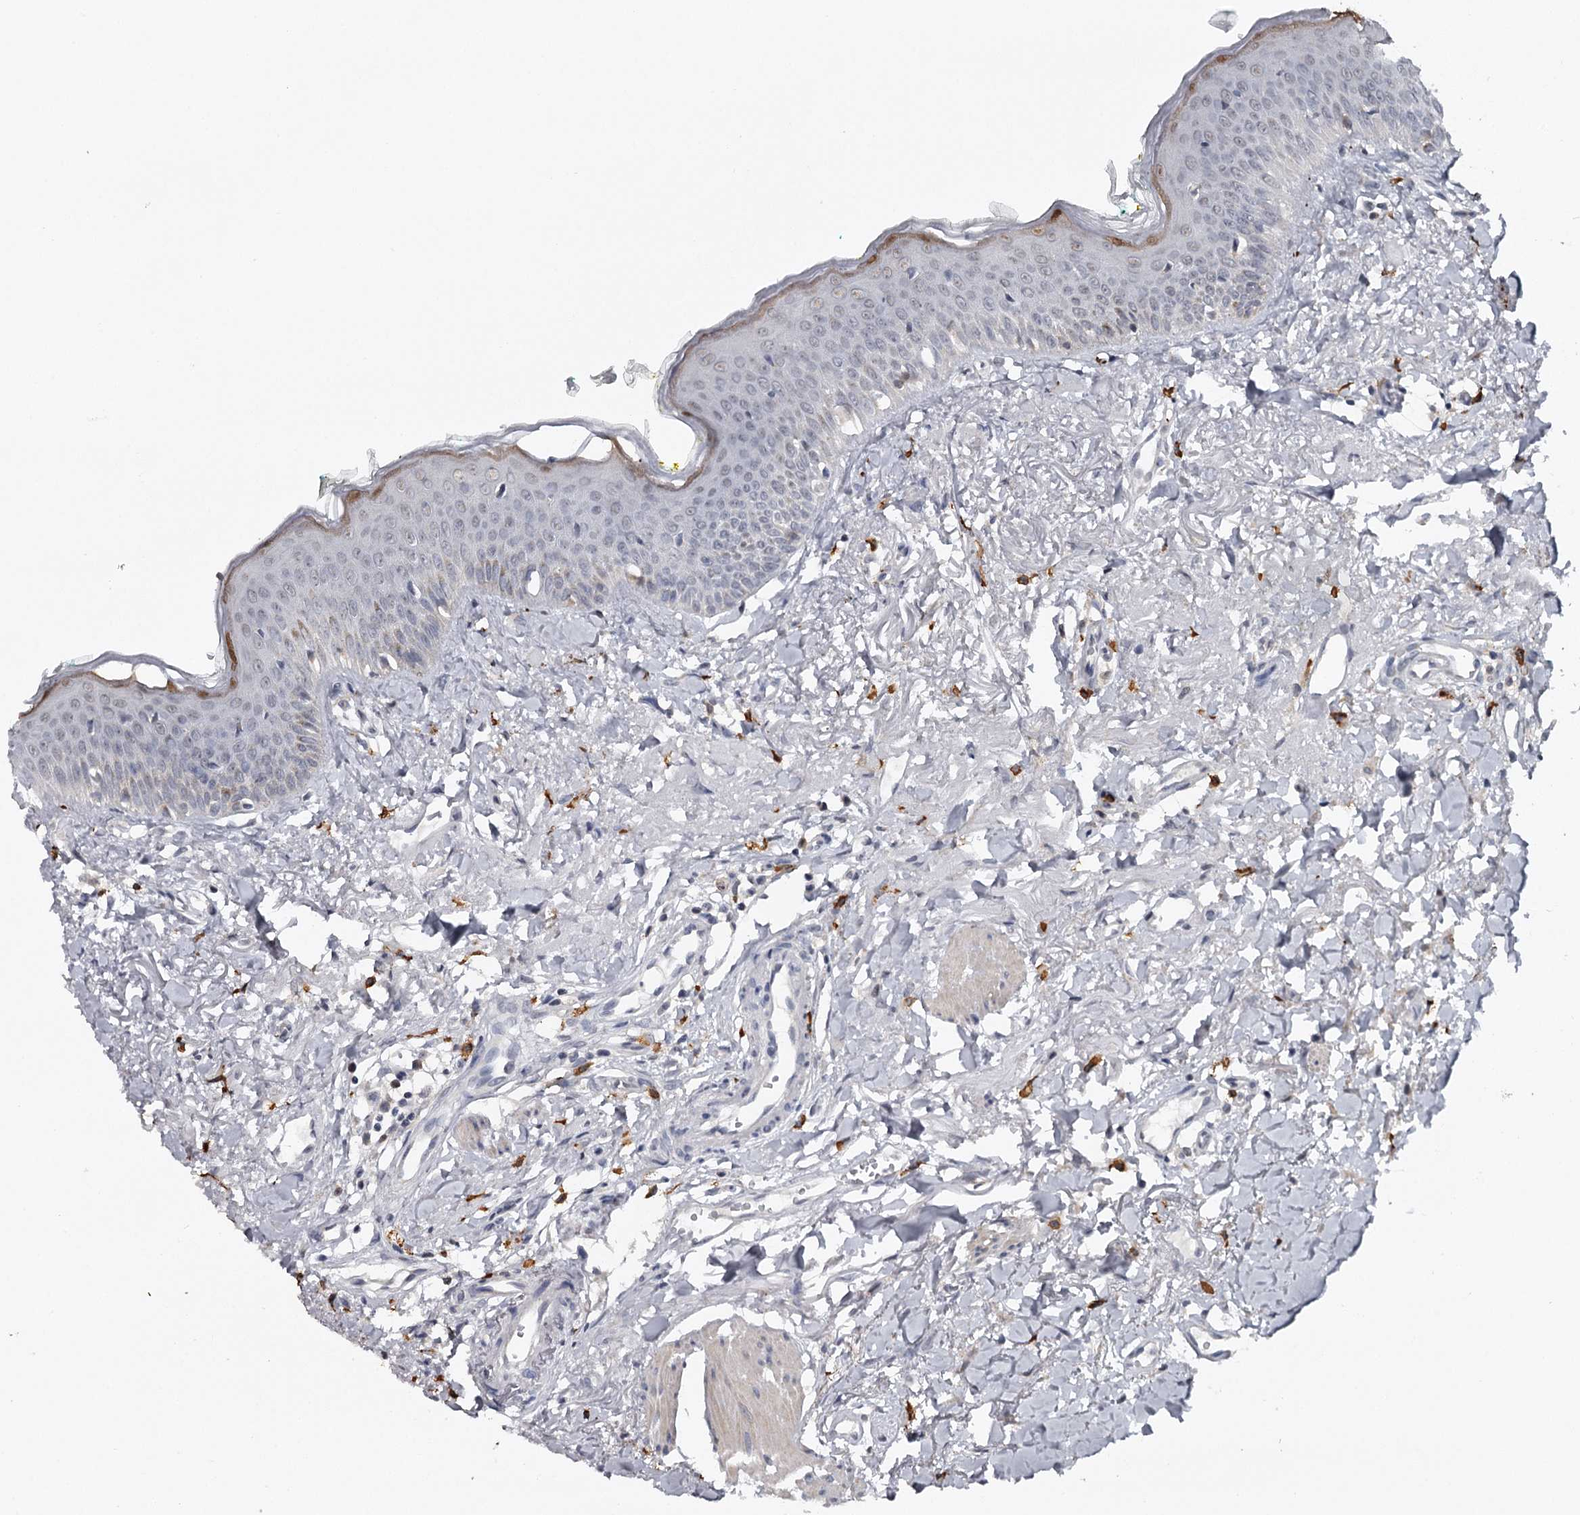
{"staining": {"intensity": "weak", "quantity": "<25%", "location": "cytoplasmic/membranous"}, "tissue": "oral mucosa", "cell_type": "Squamous epithelial cells", "image_type": "normal", "snomed": [{"axis": "morphology", "description": "Normal tissue, NOS"}, {"axis": "topography", "description": "Oral tissue"}], "caption": "DAB immunohistochemical staining of normal oral mucosa demonstrates no significant positivity in squamous epithelial cells.", "gene": "GTSF1", "patient": {"sex": "female", "age": 70}}